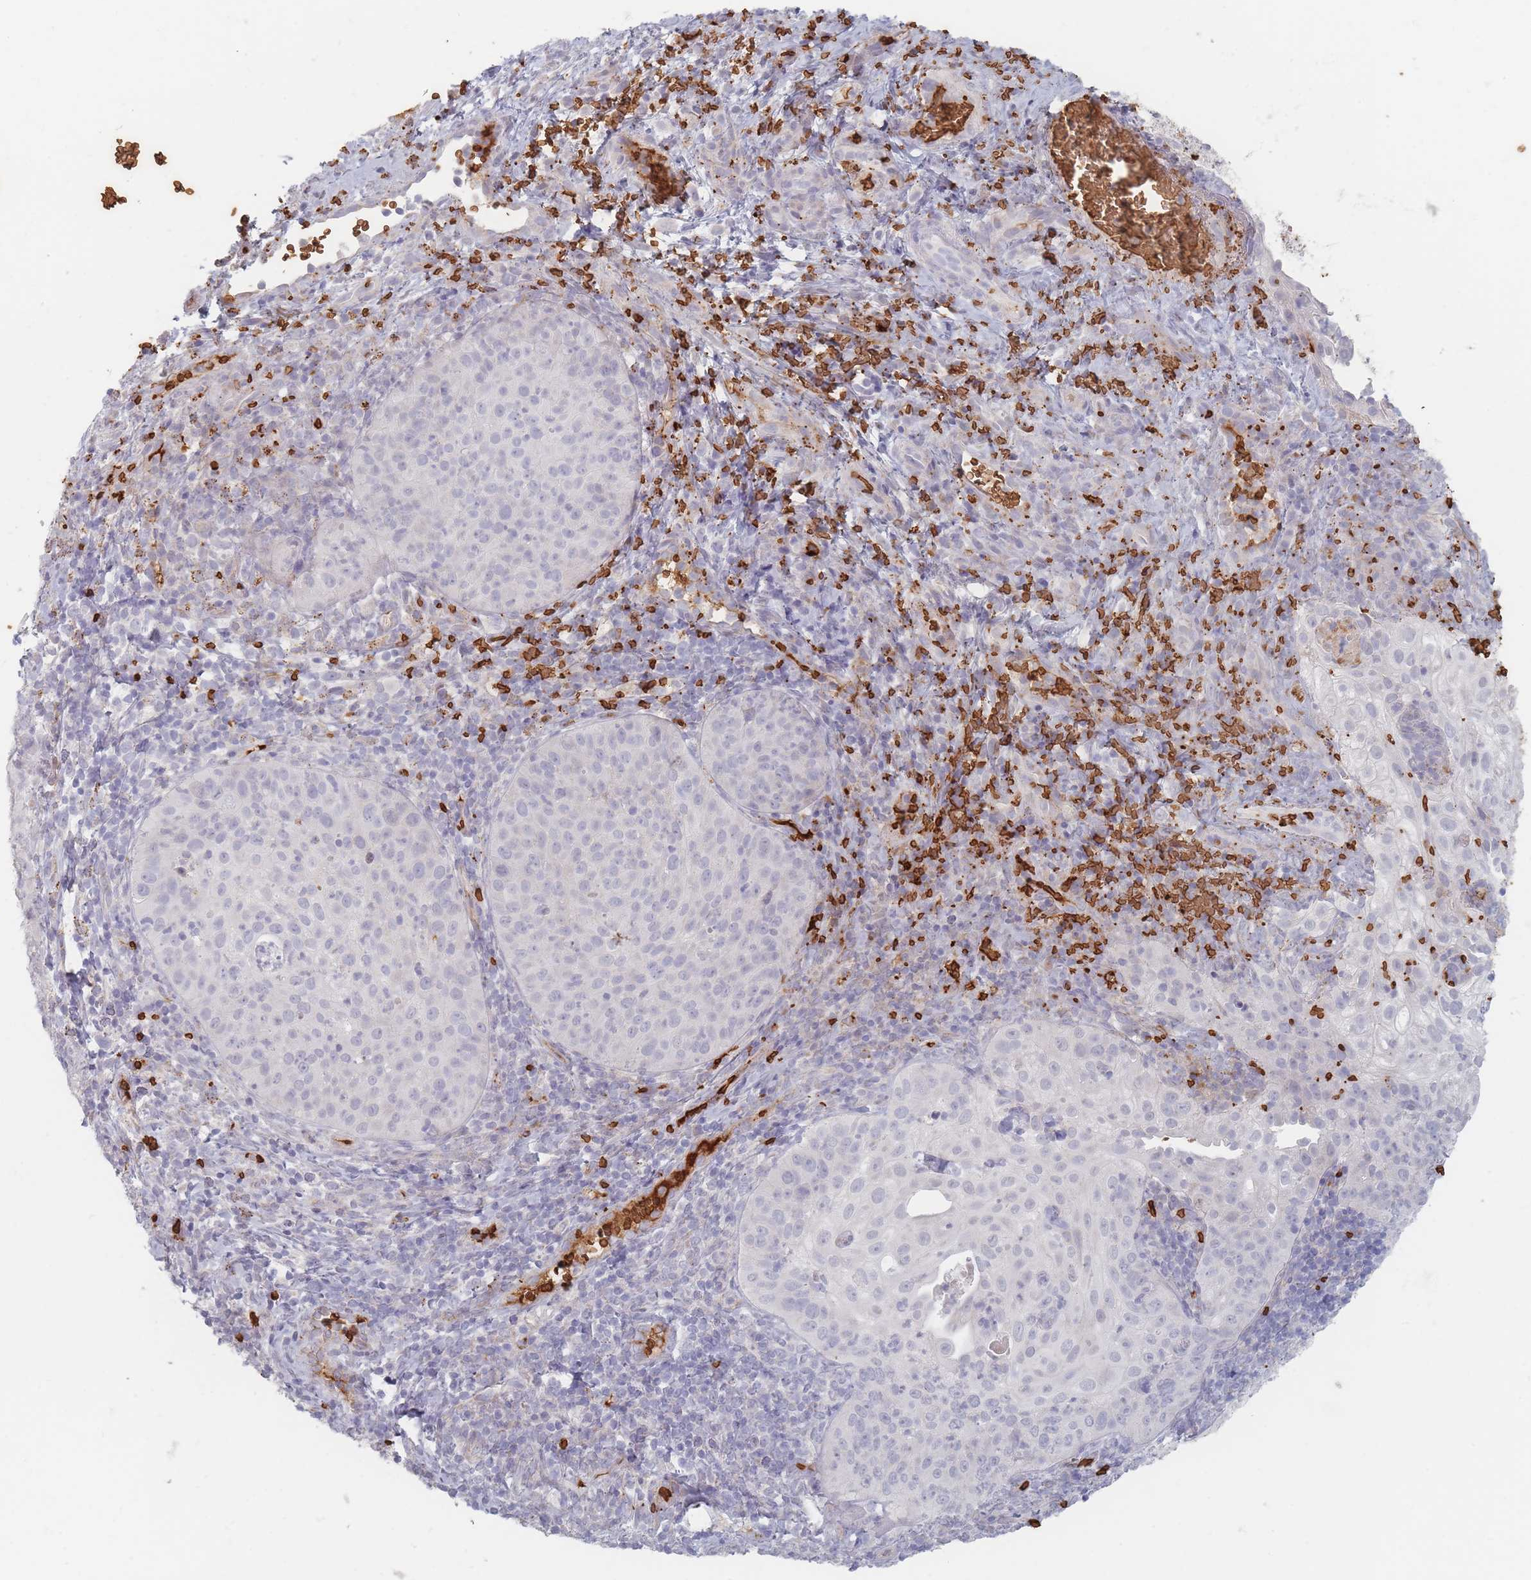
{"staining": {"intensity": "negative", "quantity": "none", "location": "none"}, "tissue": "cervical cancer", "cell_type": "Tumor cells", "image_type": "cancer", "snomed": [{"axis": "morphology", "description": "Squamous cell carcinoma, NOS"}, {"axis": "topography", "description": "Cervix"}], "caption": "Immunohistochemistry photomicrograph of neoplastic tissue: human cervical cancer (squamous cell carcinoma) stained with DAB (3,3'-diaminobenzidine) exhibits no significant protein expression in tumor cells.", "gene": "SLC2A6", "patient": {"sex": "female", "age": 52}}